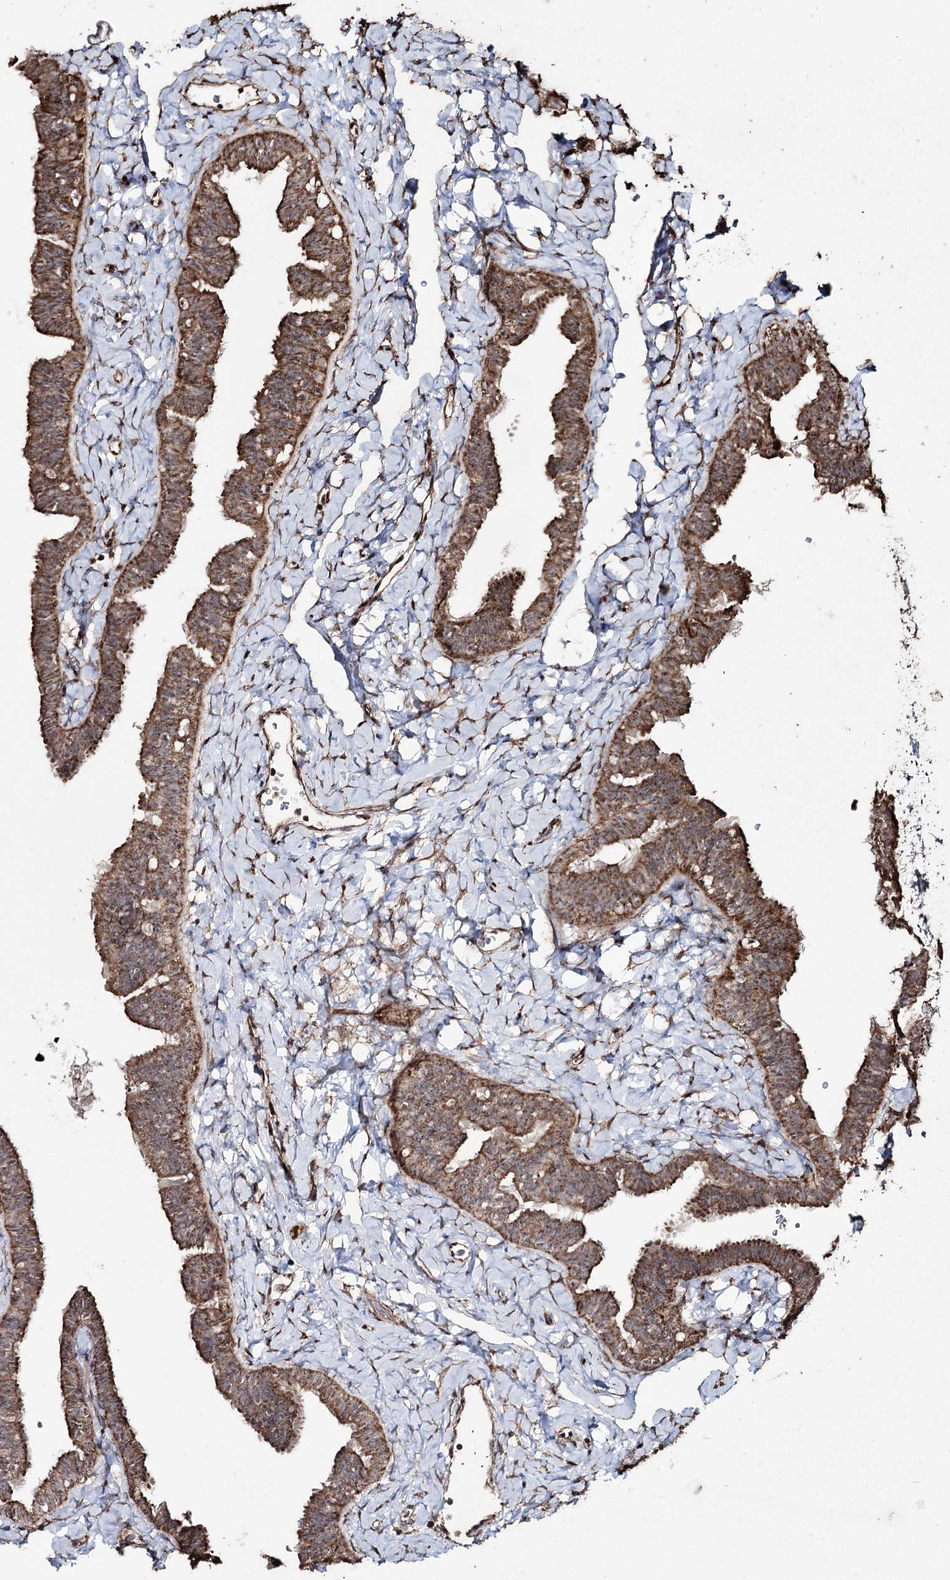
{"staining": {"intensity": "moderate", "quantity": ">75%", "location": "cytoplasmic/membranous"}, "tissue": "fallopian tube", "cell_type": "Glandular cells", "image_type": "normal", "snomed": [{"axis": "morphology", "description": "Normal tissue, NOS"}, {"axis": "topography", "description": "Fallopian tube"}], "caption": "The immunohistochemical stain highlights moderate cytoplasmic/membranous positivity in glandular cells of unremarkable fallopian tube. (DAB IHC, brown staining for protein, blue staining for nuclei).", "gene": "SLF2", "patient": {"sex": "female", "age": 65}}